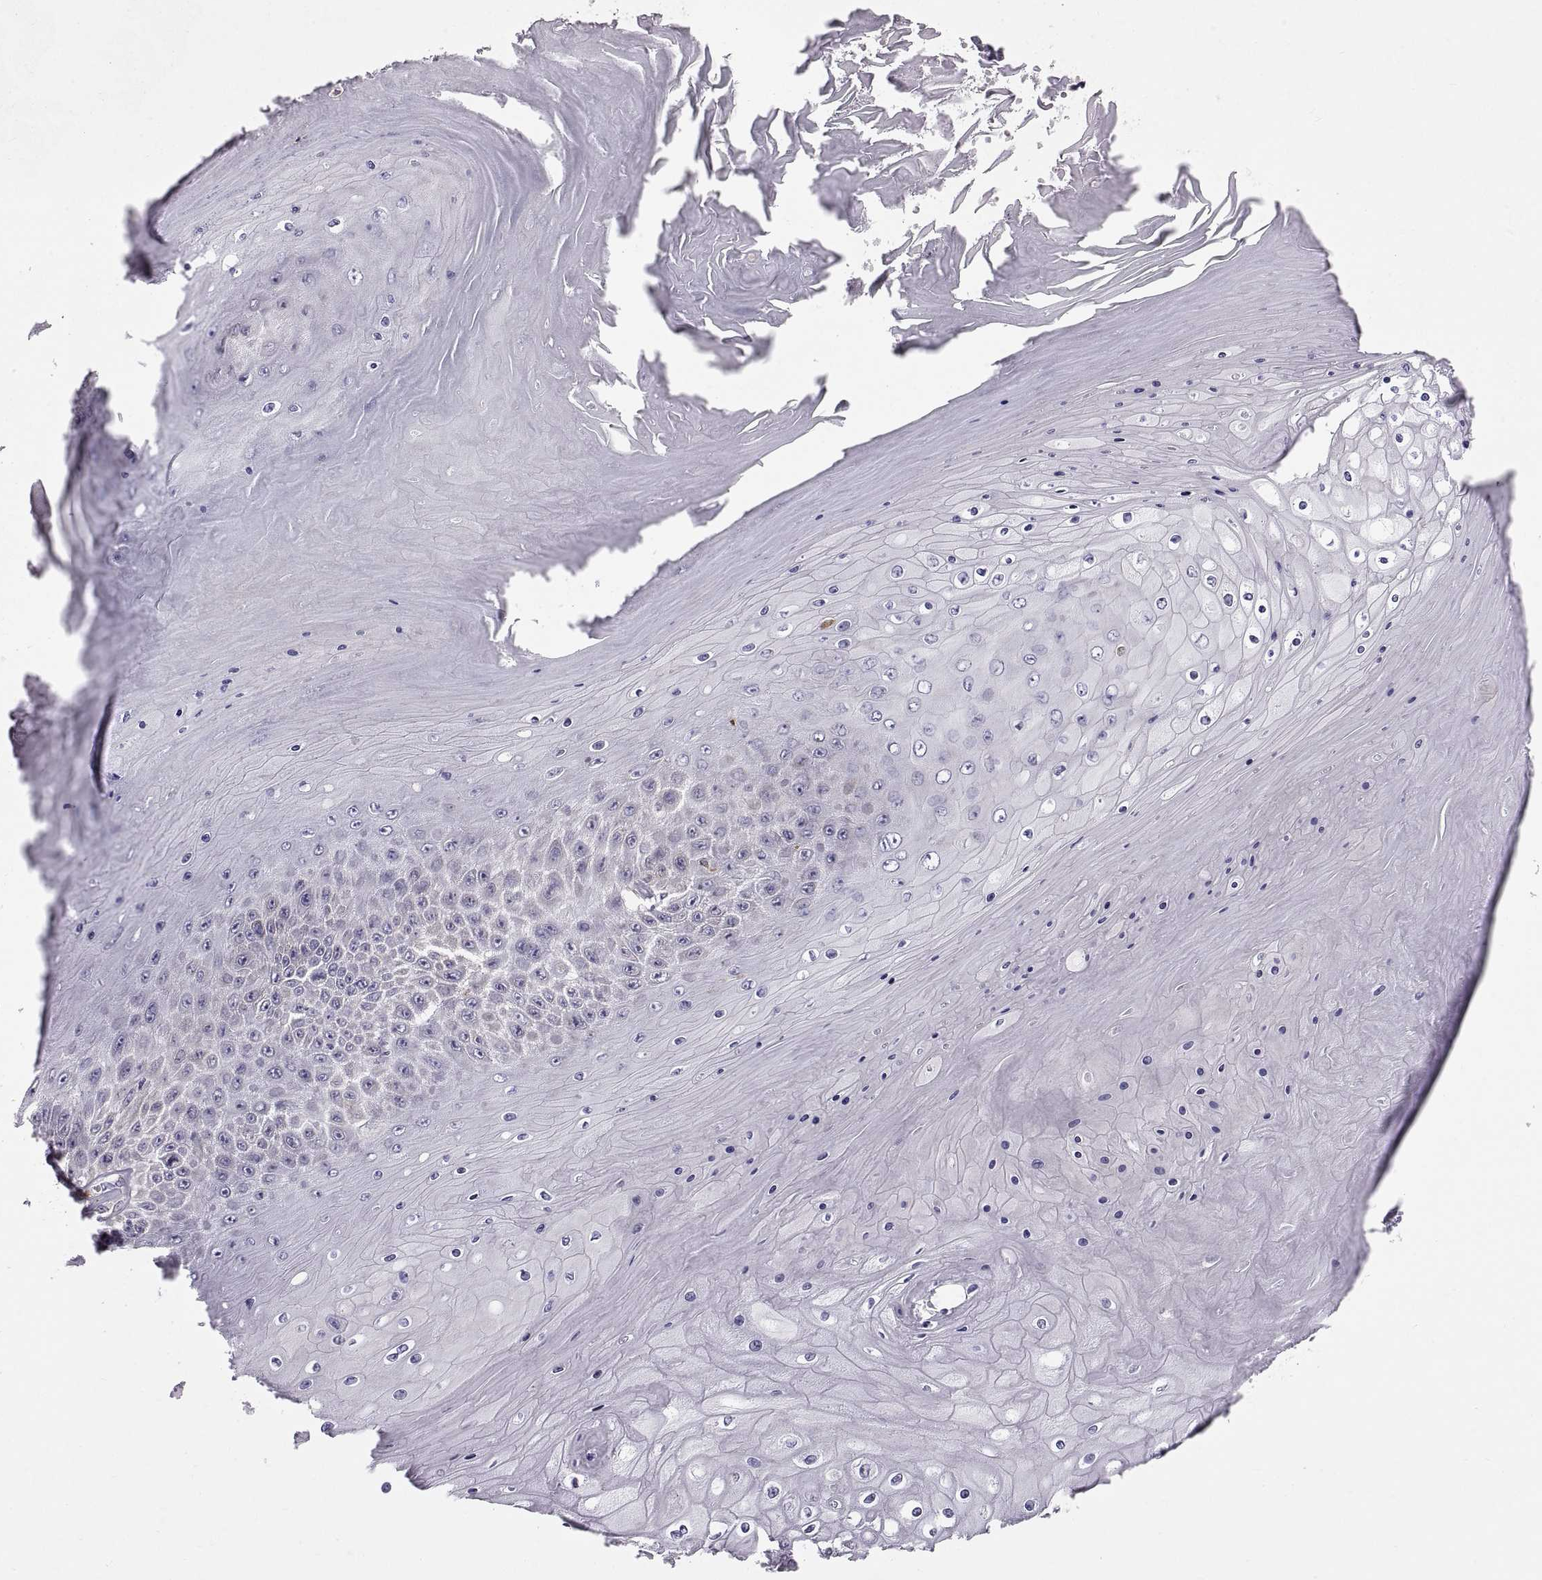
{"staining": {"intensity": "negative", "quantity": "none", "location": "none"}, "tissue": "skin cancer", "cell_type": "Tumor cells", "image_type": "cancer", "snomed": [{"axis": "morphology", "description": "Squamous cell carcinoma, NOS"}, {"axis": "topography", "description": "Skin"}], "caption": "The IHC histopathology image has no significant staining in tumor cells of skin squamous cell carcinoma tissue.", "gene": "PLEKHB2", "patient": {"sex": "male", "age": 62}}